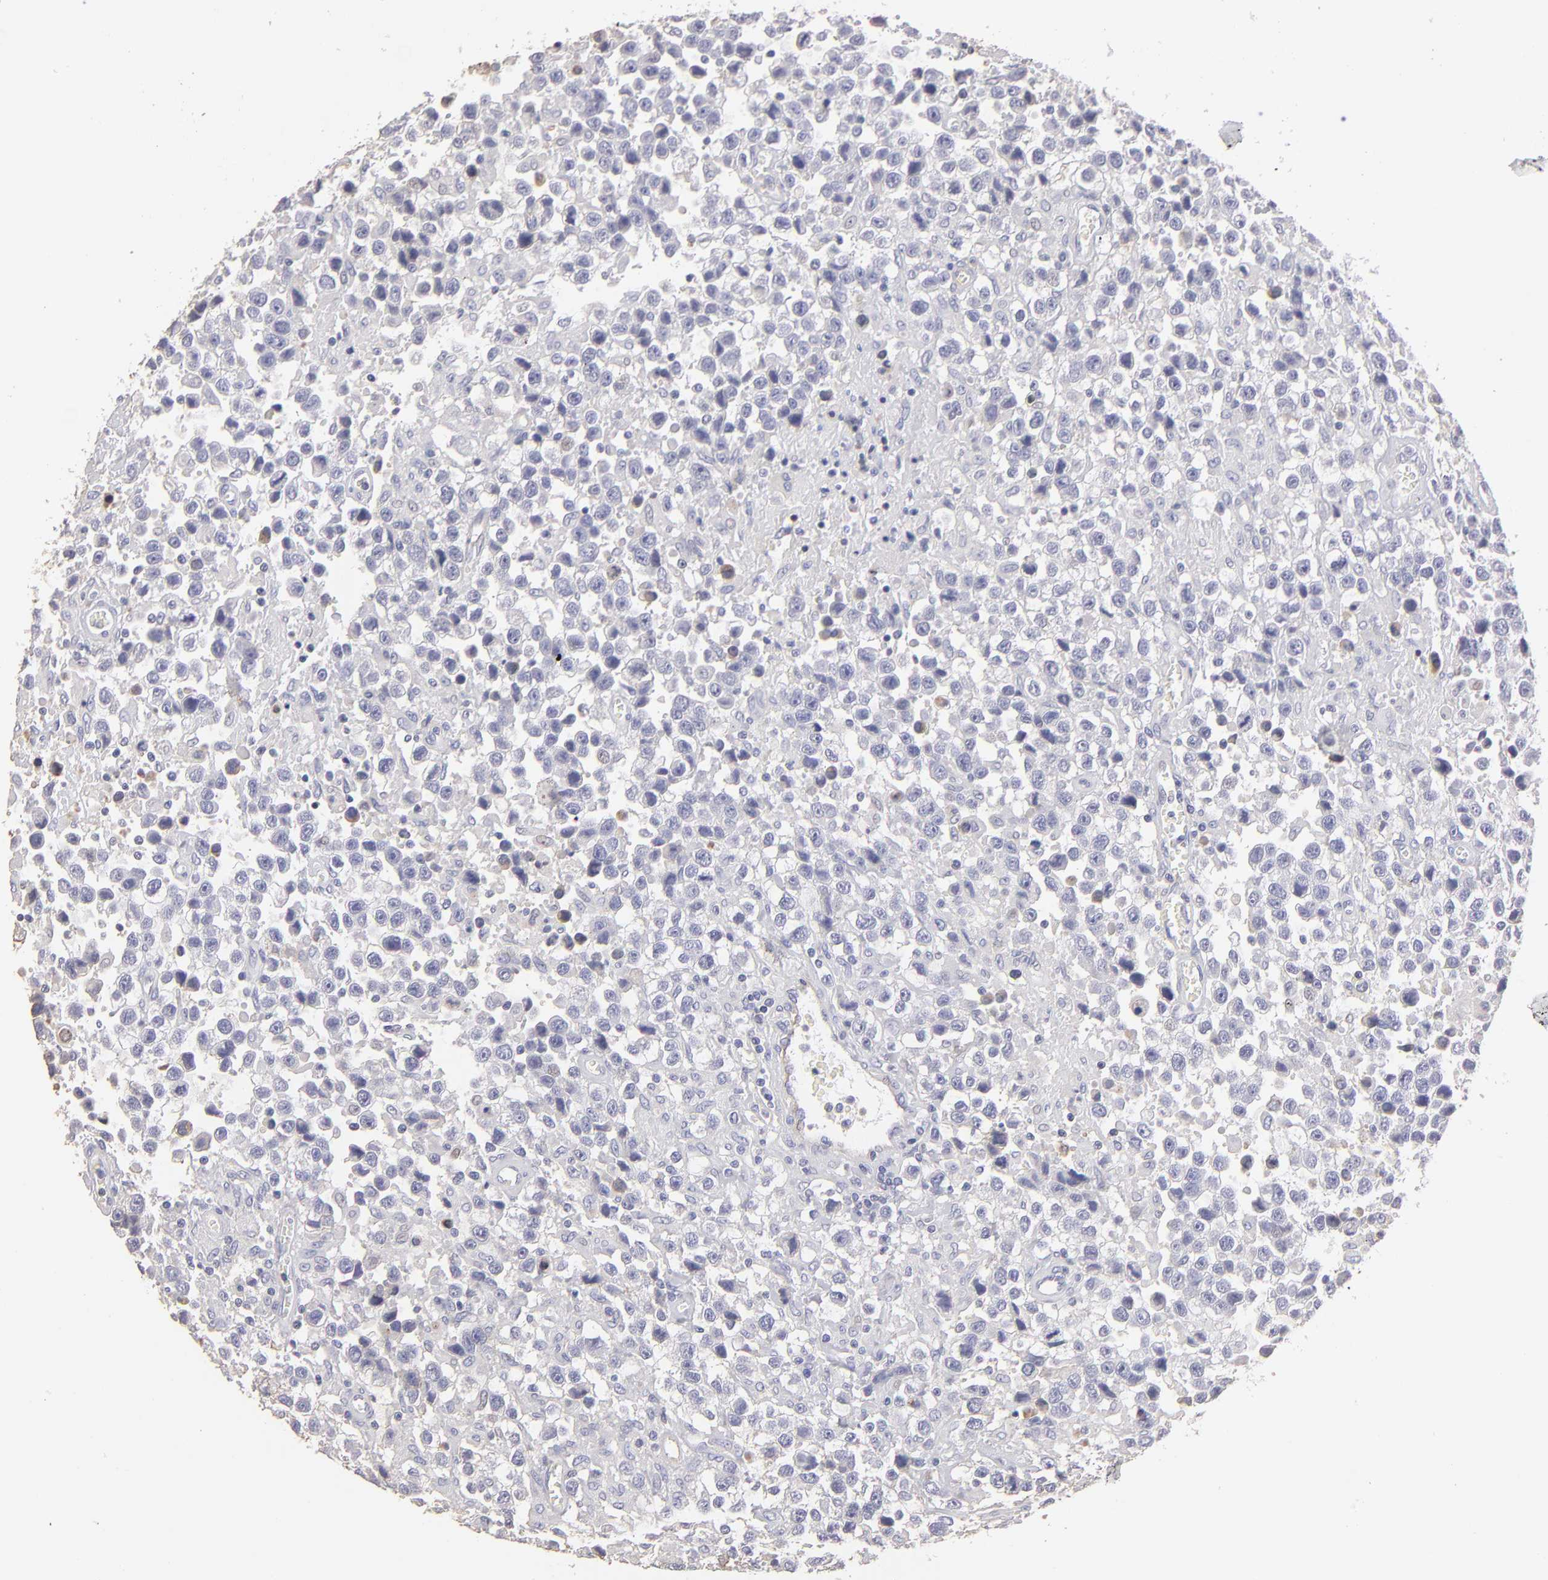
{"staining": {"intensity": "negative", "quantity": "none", "location": "none"}, "tissue": "testis cancer", "cell_type": "Tumor cells", "image_type": "cancer", "snomed": [{"axis": "morphology", "description": "Seminoma, NOS"}, {"axis": "topography", "description": "Testis"}], "caption": "Immunohistochemistry (IHC) of human seminoma (testis) displays no expression in tumor cells.", "gene": "ABCB1", "patient": {"sex": "male", "age": 43}}